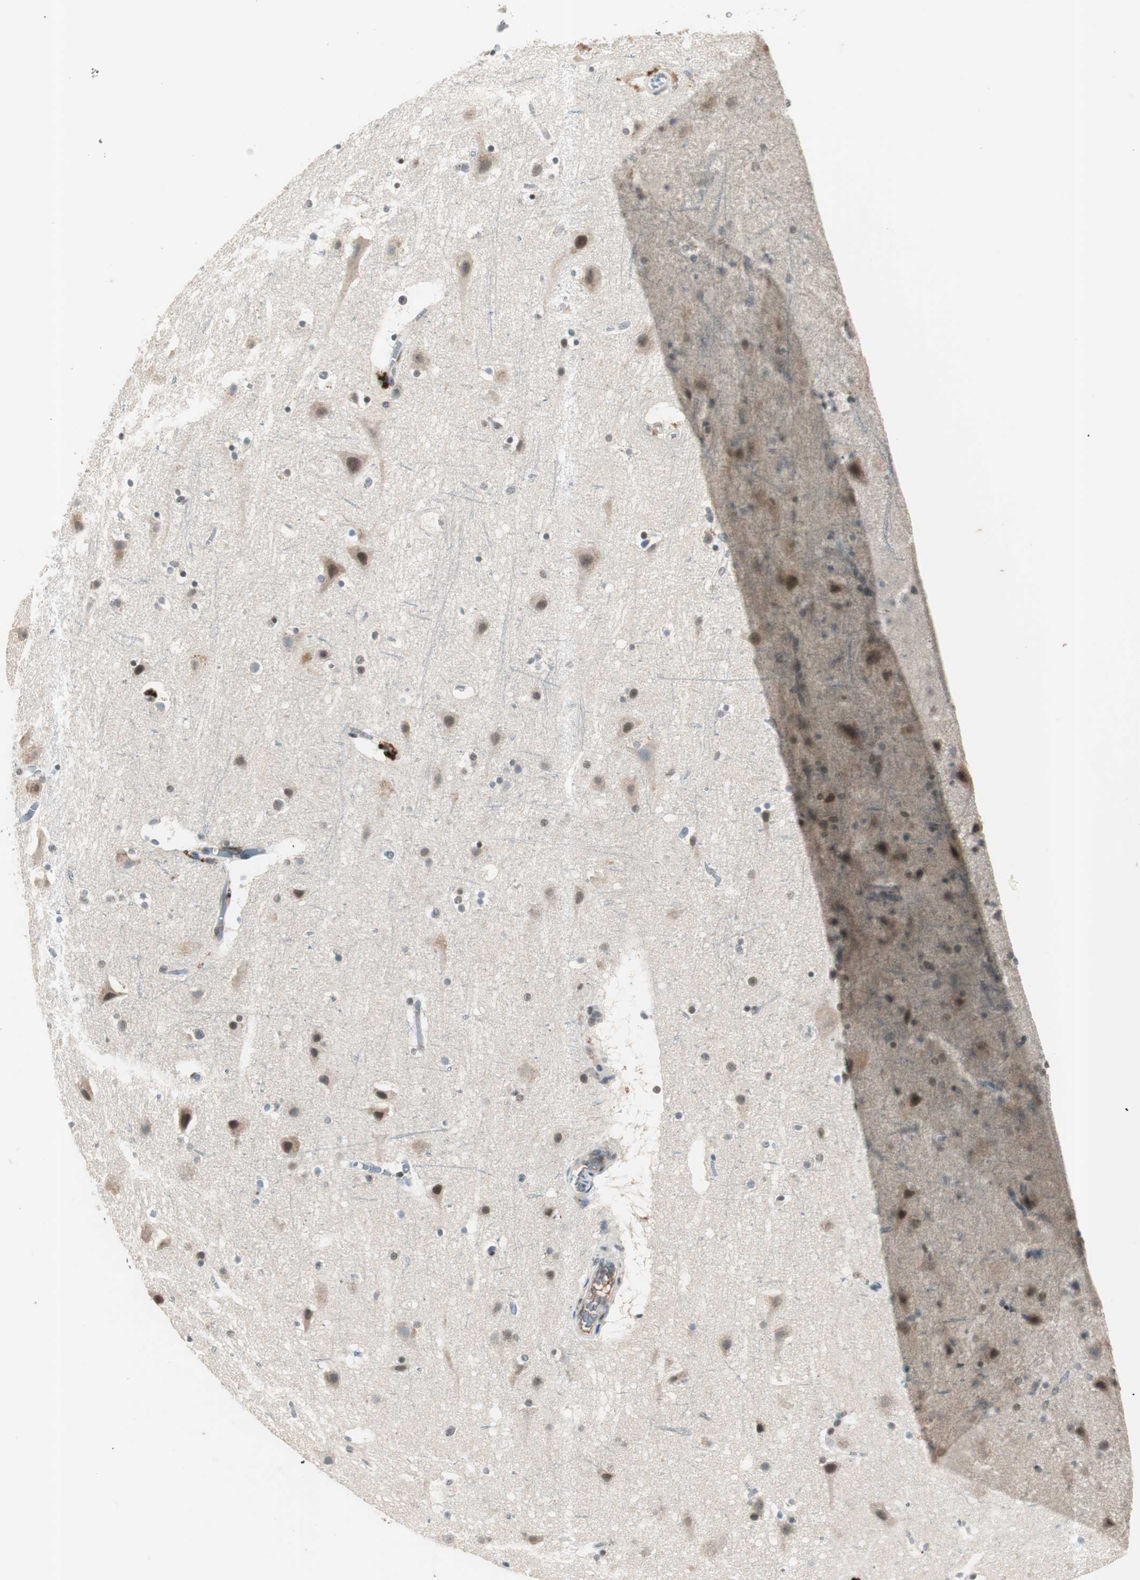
{"staining": {"intensity": "negative", "quantity": "none", "location": "none"}, "tissue": "cerebral cortex", "cell_type": "Endothelial cells", "image_type": "normal", "snomed": [{"axis": "morphology", "description": "Normal tissue, NOS"}, {"axis": "topography", "description": "Cerebral cortex"}], "caption": "DAB (3,3'-diaminobenzidine) immunohistochemical staining of normal human cerebral cortex demonstrates no significant expression in endothelial cells. The staining was performed using DAB to visualize the protein expression in brown, while the nuclei were stained in blue with hematoxylin (Magnification: 20x).", "gene": "NFRKB", "patient": {"sex": "male", "age": 45}}